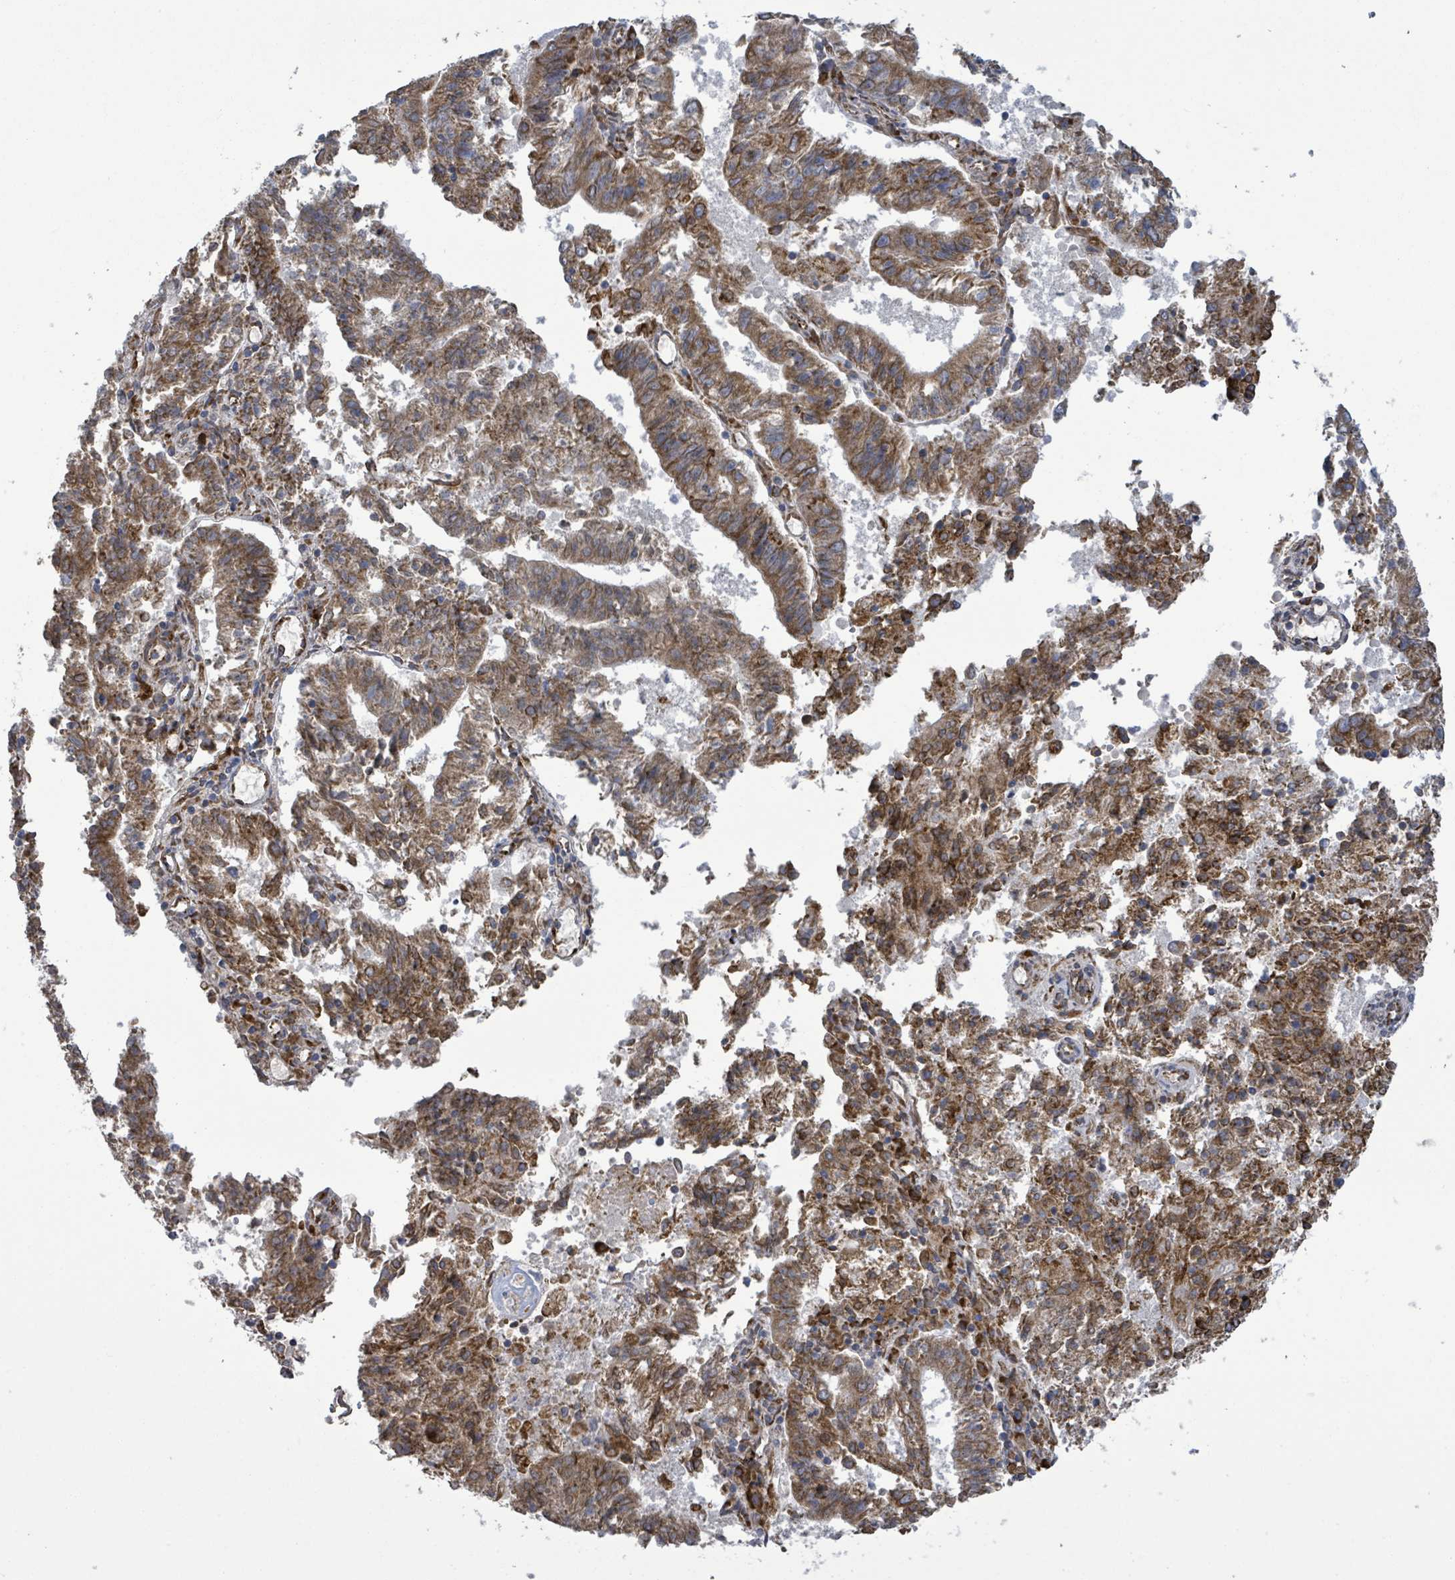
{"staining": {"intensity": "moderate", "quantity": ">75%", "location": "cytoplasmic/membranous"}, "tissue": "endometrial cancer", "cell_type": "Tumor cells", "image_type": "cancer", "snomed": [{"axis": "morphology", "description": "Adenocarcinoma, NOS"}, {"axis": "topography", "description": "Endometrium"}], "caption": "Tumor cells demonstrate medium levels of moderate cytoplasmic/membranous staining in approximately >75% of cells in endometrial cancer.", "gene": "NOMO1", "patient": {"sex": "female", "age": 82}}